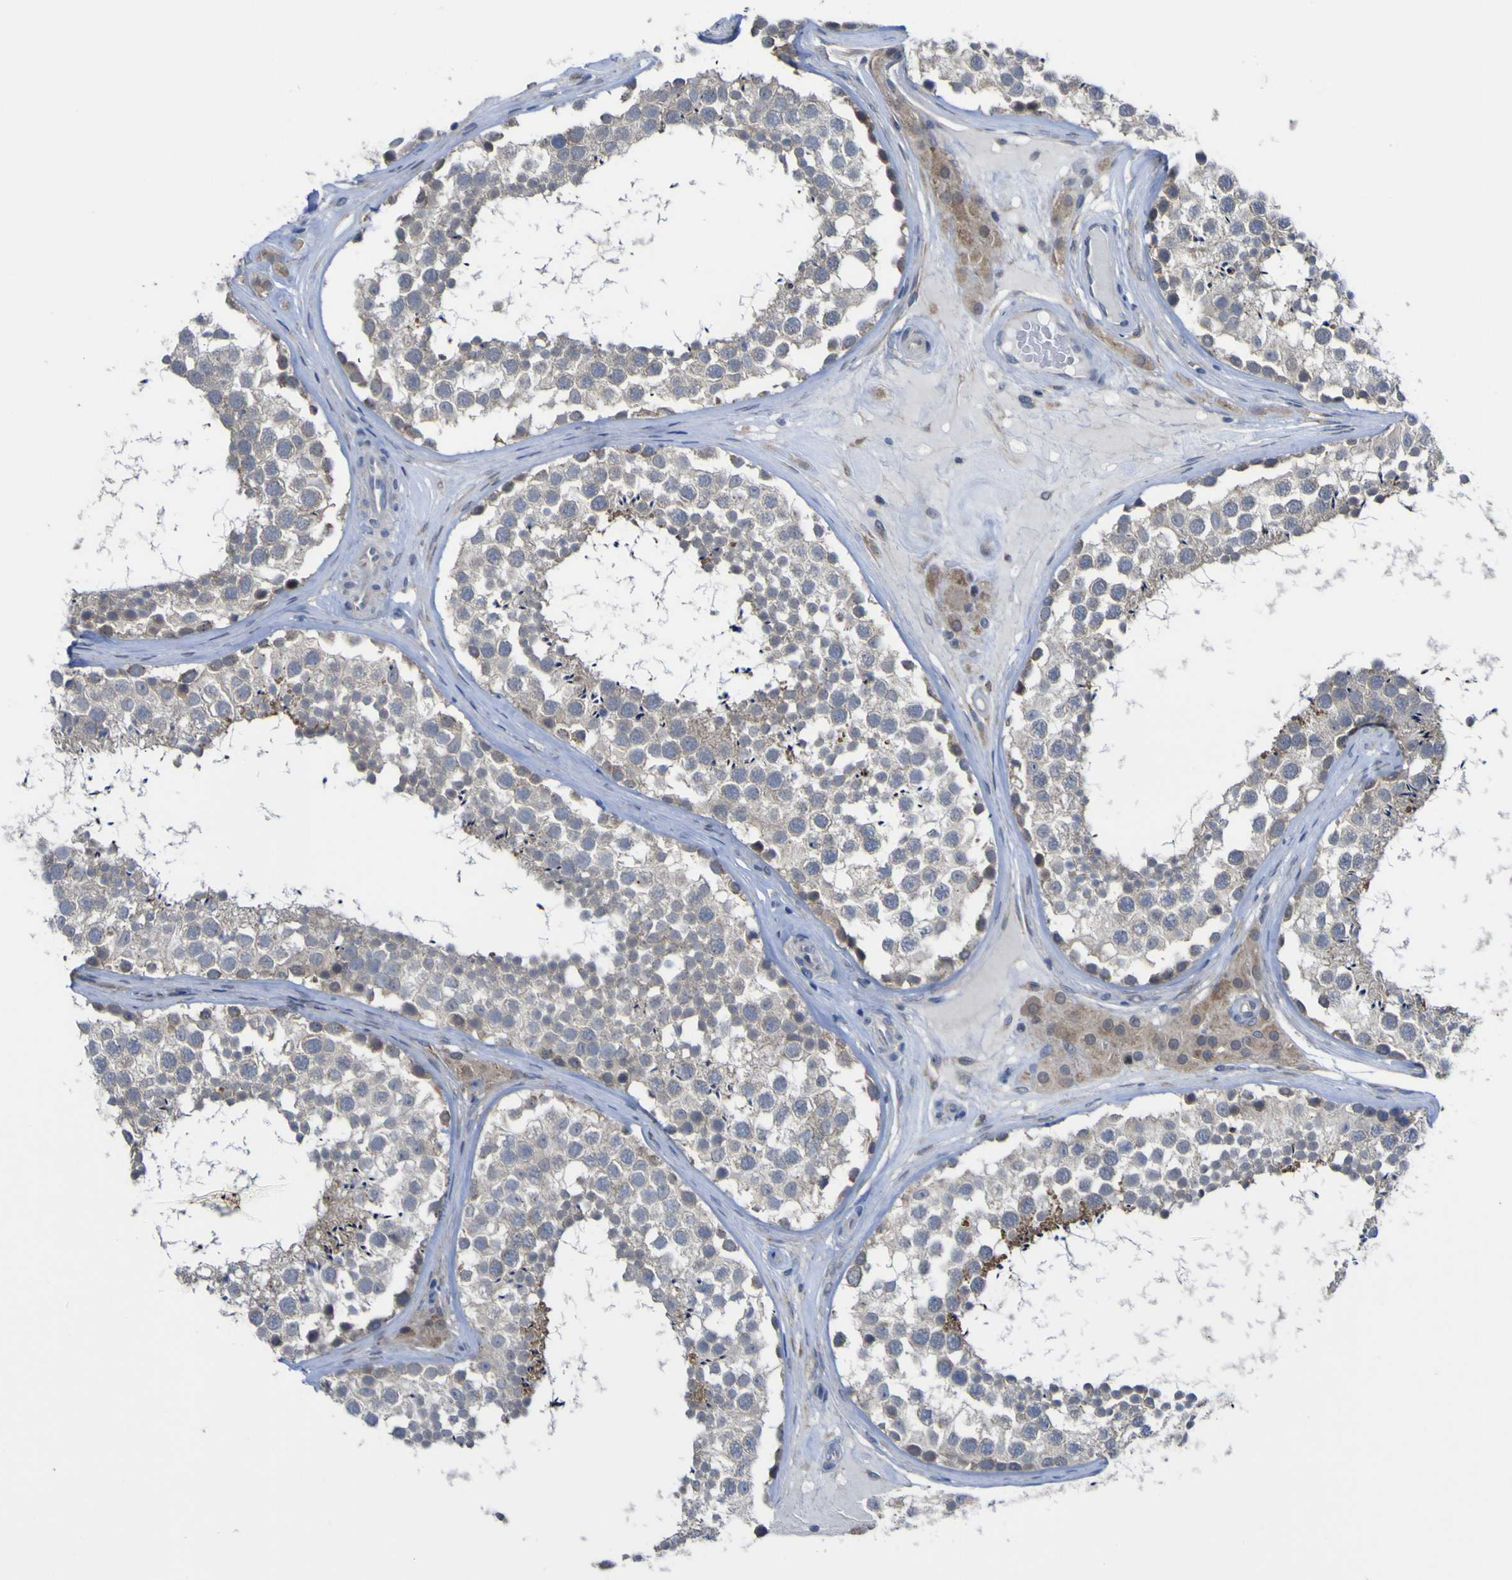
{"staining": {"intensity": "weak", "quantity": "<25%", "location": "cytoplasmic/membranous"}, "tissue": "testis", "cell_type": "Cells in seminiferous ducts", "image_type": "normal", "snomed": [{"axis": "morphology", "description": "Normal tissue, NOS"}, {"axis": "topography", "description": "Testis"}], "caption": "There is no significant positivity in cells in seminiferous ducts of testis. (DAB immunohistochemistry with hematoxylin counter stain).", "gene": "TNFRSF11A", "patient": {"sex": "male", "age": 46}}